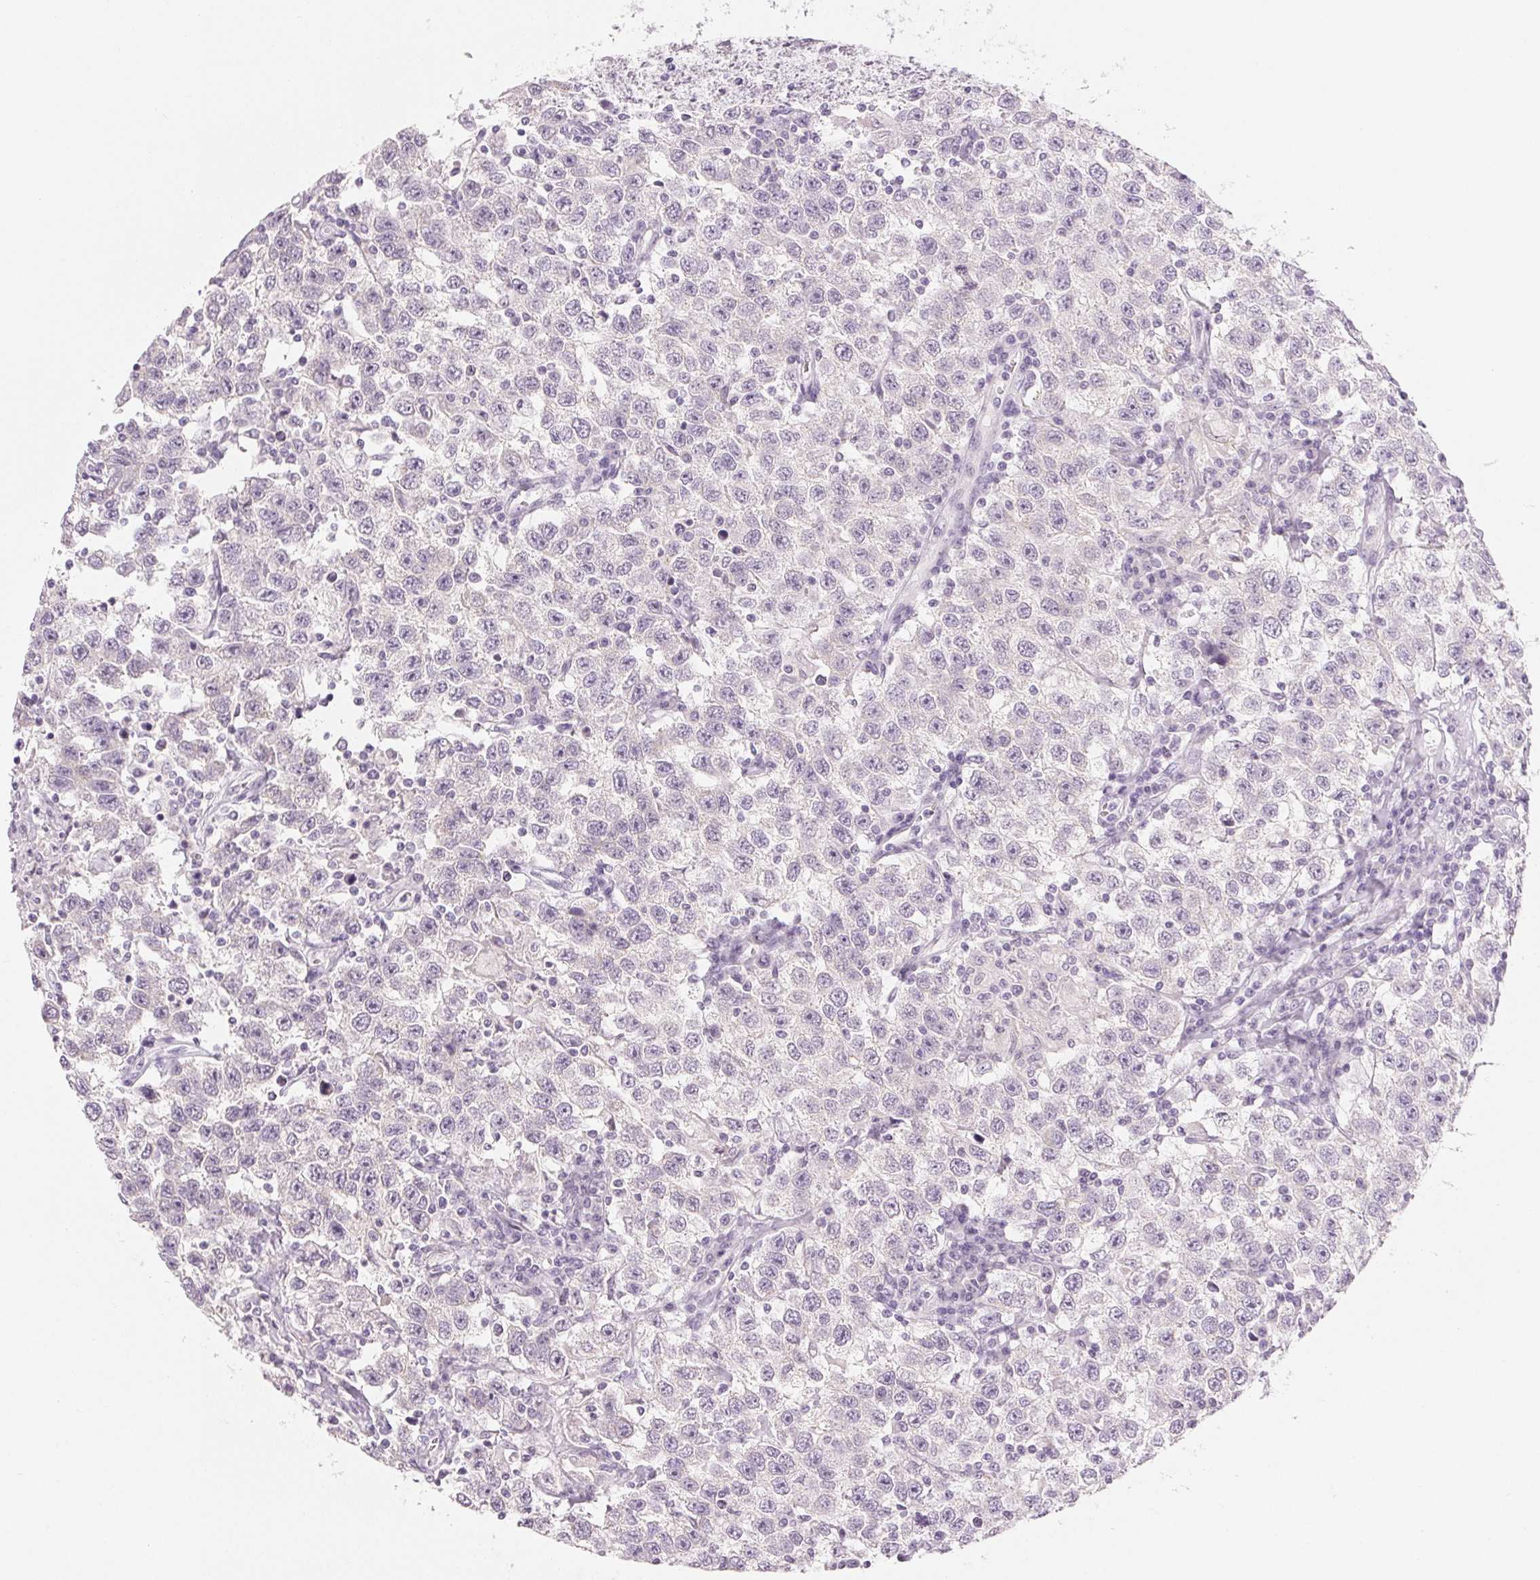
{"staining": {"intensity": "negative", "quantity": "none", "location": "none"}, "tissue": "testis cancer", "cell_type": "Tumor cells", "image_type": "cancer", "snomed": [{"axis": "morphology", "description": "Seminoma, NOS"}, {"axis": "topography", "description": "Testis"}], "caption": "IHC image of human testis cancer (seminoma) stained for a protein (brown), which reveals no positivity in tumor cells.", "gene": "EHHADH", "patient": {"sex": "male", "age": 41}}